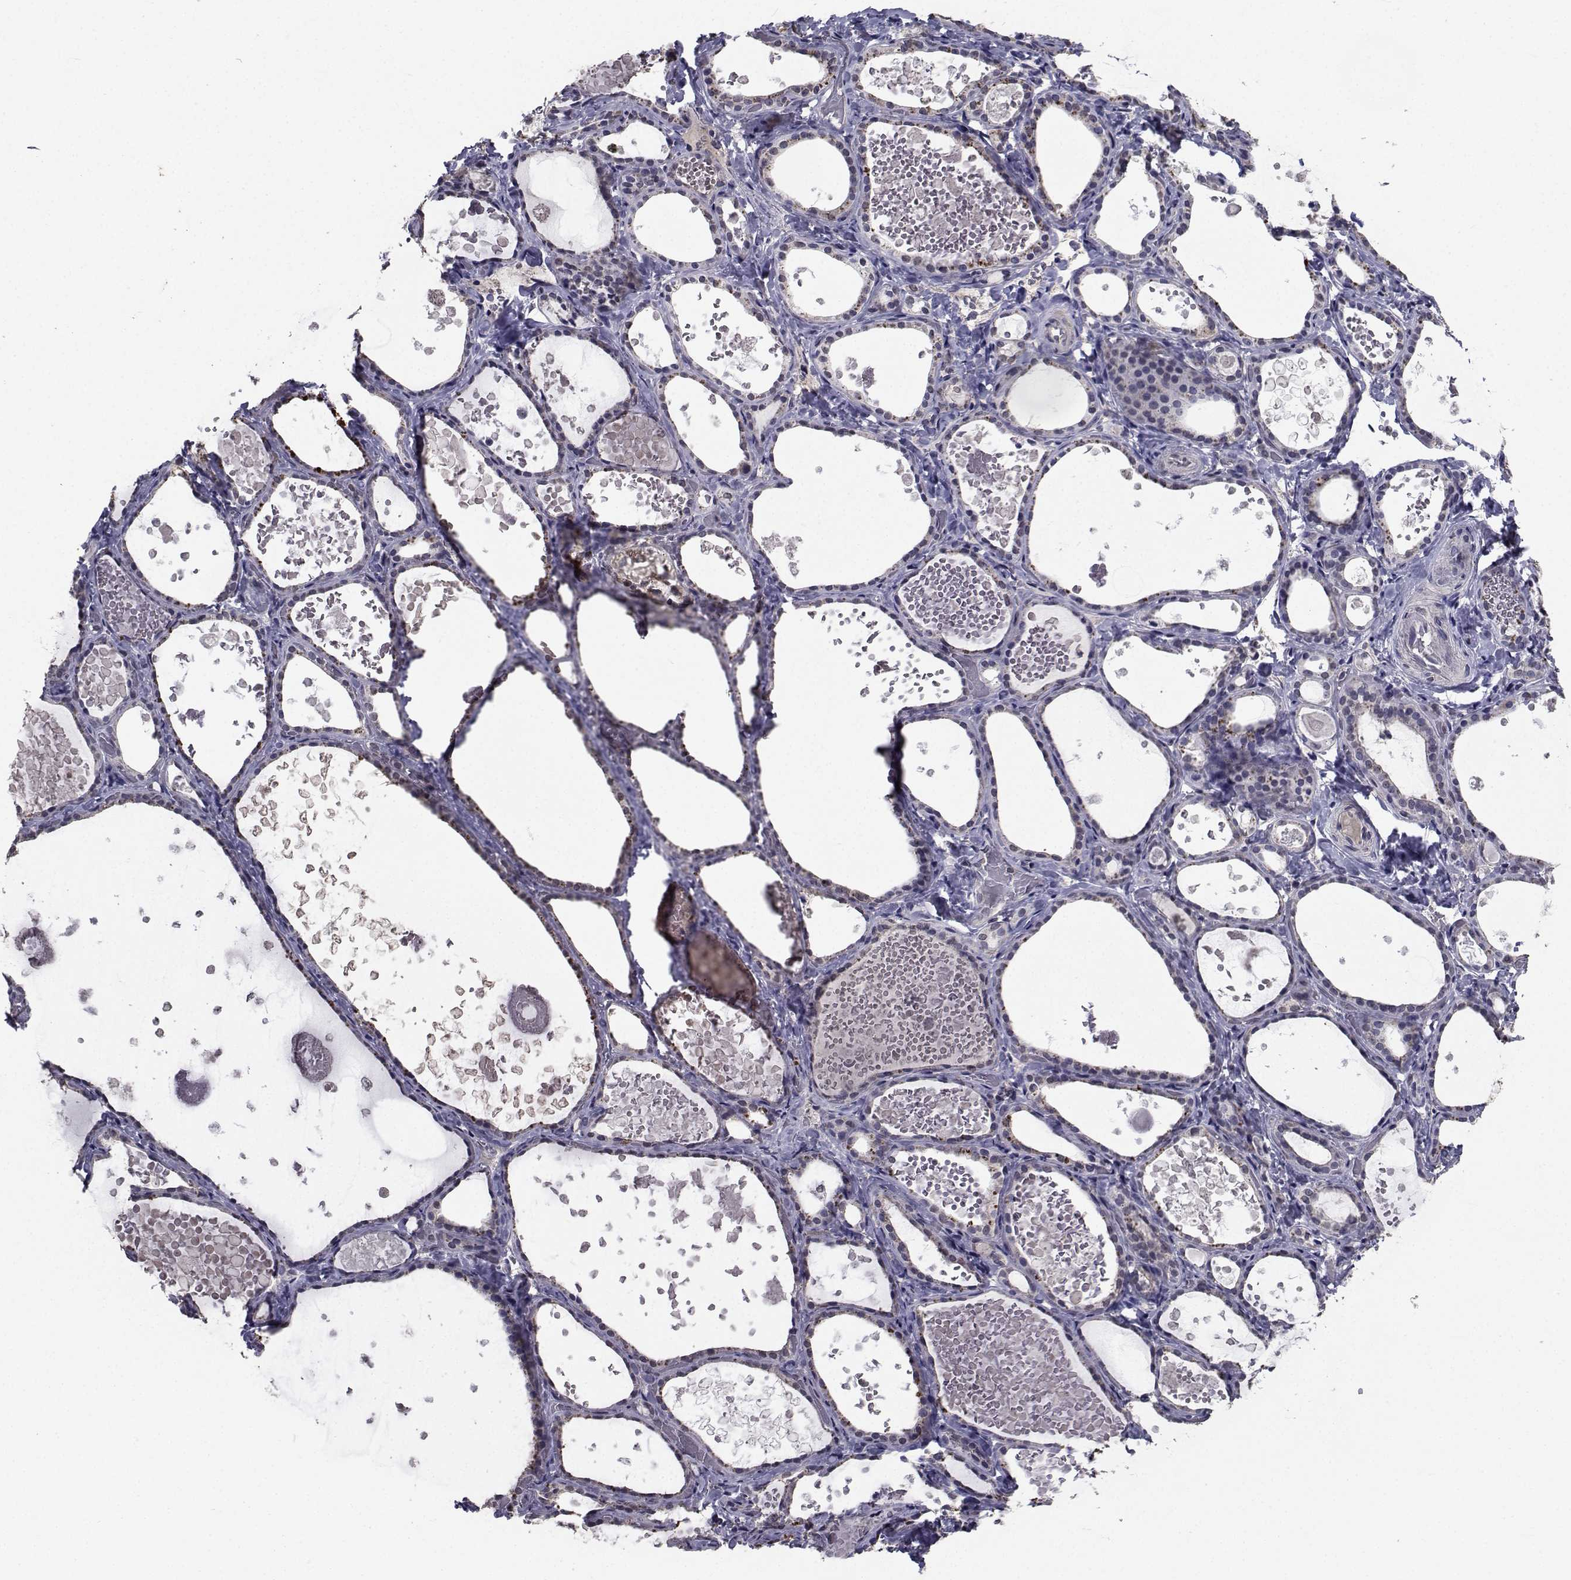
{"staining": {"intensity": "weak", "quantity": "25%-75%", "location": "cytoplasmic/membranous"}, "tissue": "thyroid gland", "cell_type": "Glandular cells", "image_type": "normal", "snomed": [{"axis": "morphology", "description": "Normal tissue, NOS"}, {"axis": "topography", "description": "Thyroid gland"}], "caption": "This is an image of IHC staining of normal thyroid gland, which shows weak staining in the cytoplasmic/membranous of glandular cells.", "gene": "CYP2S1", "patient": {"sex": "female", "age": 56}}